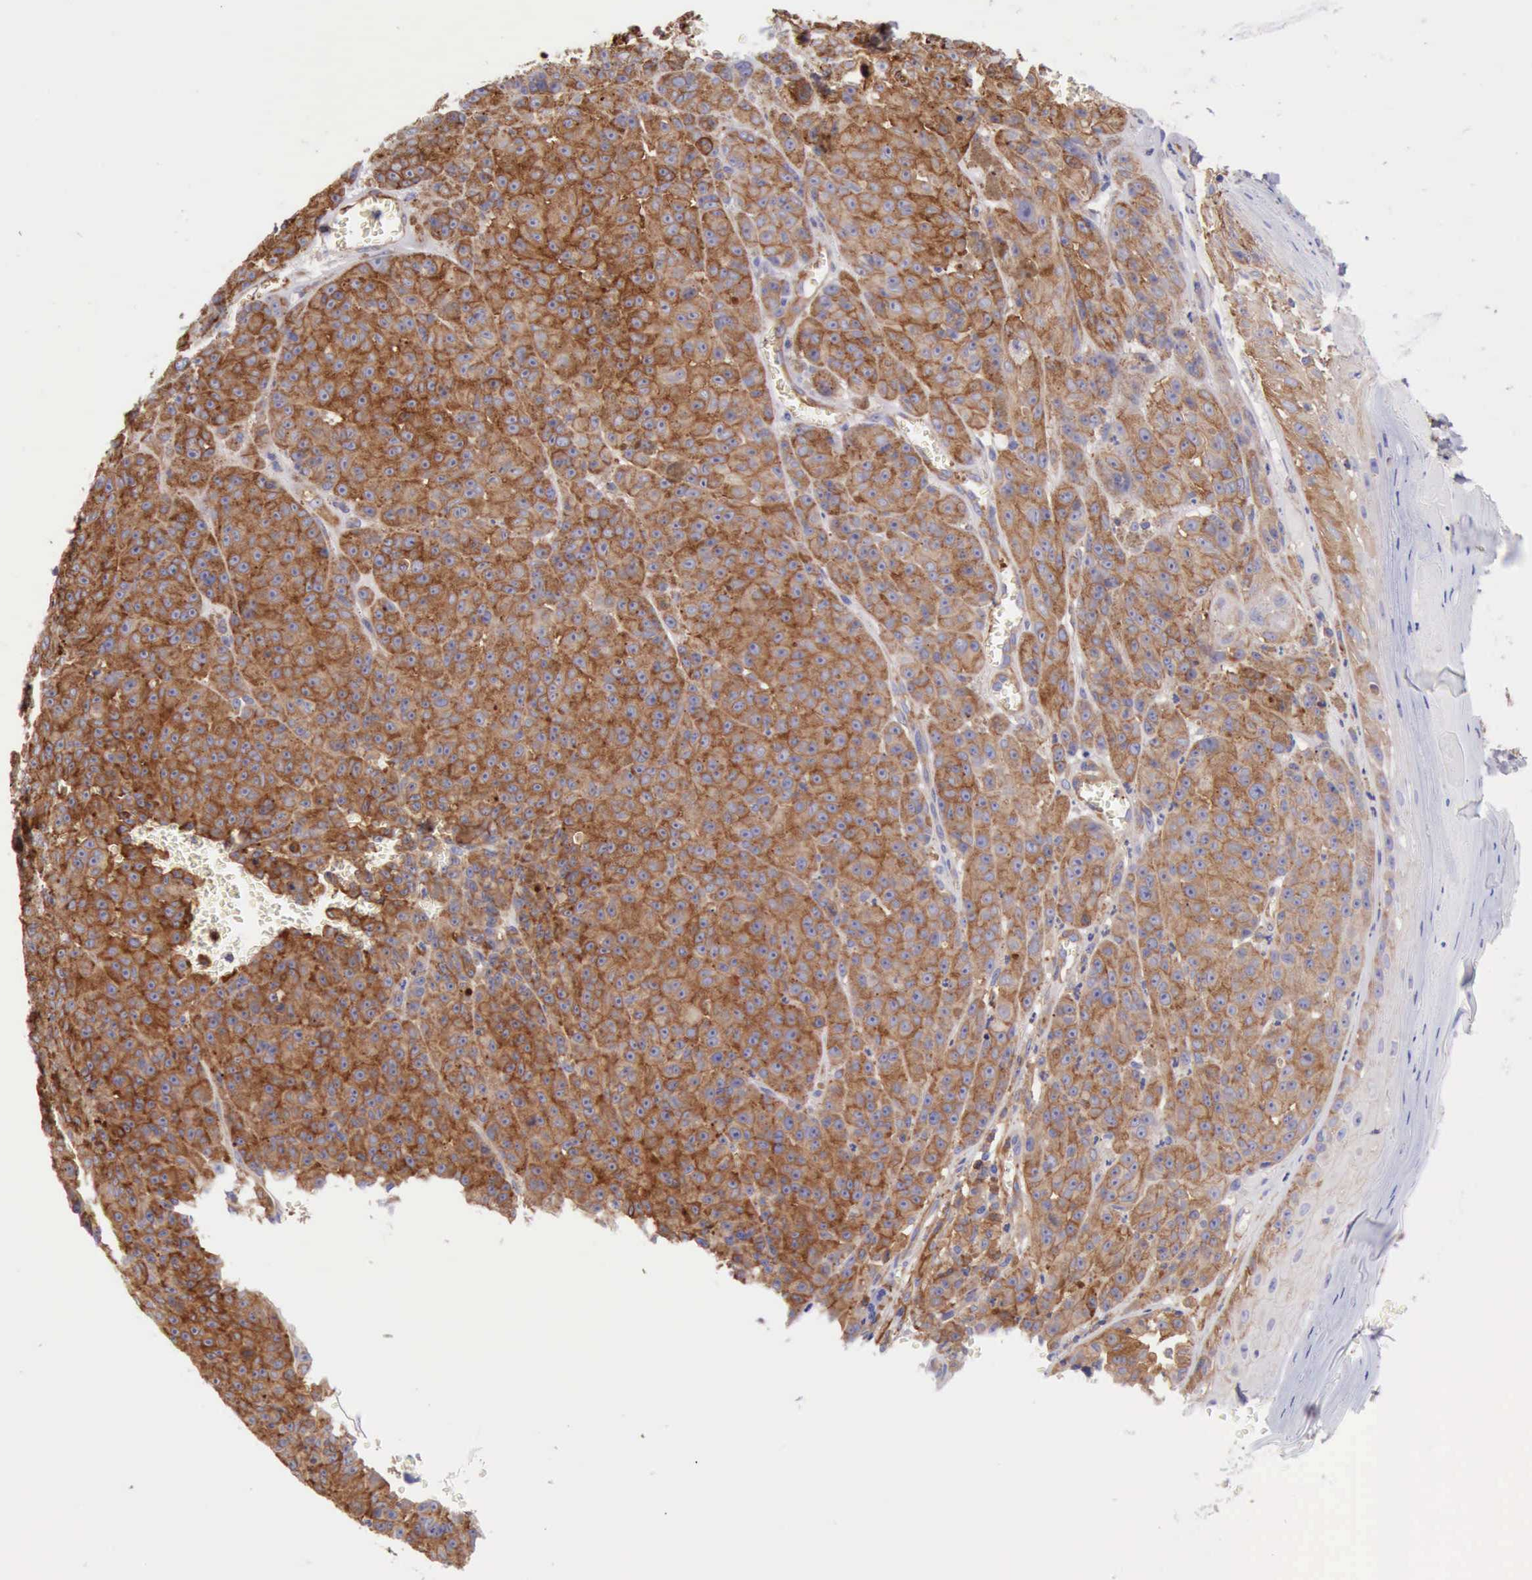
{"staining": {"intensity": "strong", "quantity": ">75%", "location": "cytoplasmic/membranous"}, "tissue": "melanoma", "cell_type": "Tumor cells", "image_type": "cancer", "snomed": [{"axis": "morphology", "description": "Malignant melanoma, NOS"}, {"axis": "topography", "description": "Skin"}], "caption": "Melanoma tissue reveals strong cytoplasmic/membranous expression in approximately >75% of tumor cells, visualized by immunohistochemistry. The staining is performed using DAB (3,3'-diaminobenzidine) brown chromogen to label protein expression. The nuclei are counter-stained blue using hematoxylin.", "gene": "FLNA", "patient": {"sex": "male", "age": 64}}